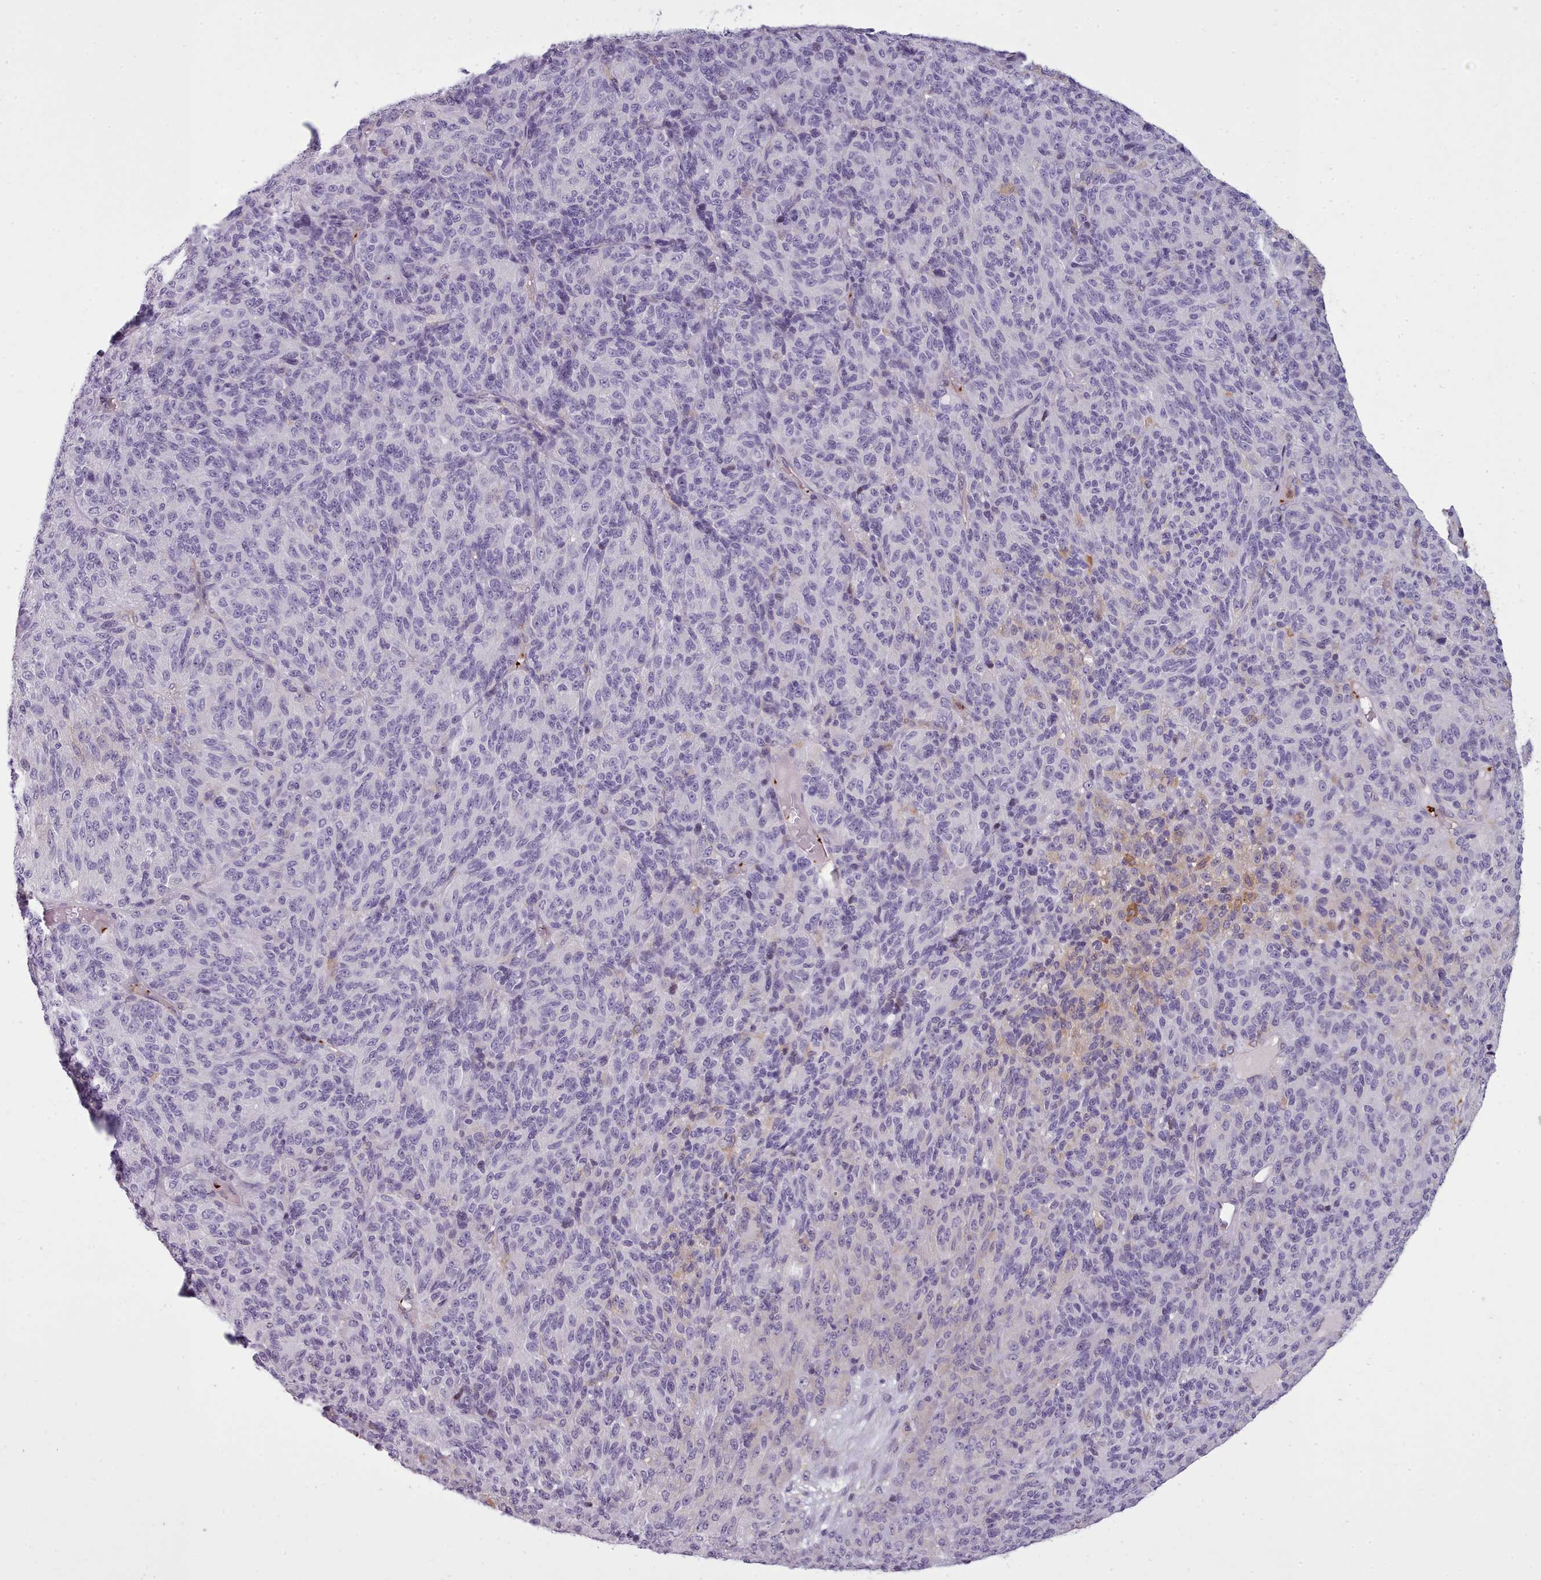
{"staining": {"intensity": "negative", "quantity": "none", "location": "none"}, "tissue": "melanoma", "cell_type": "Tumor cells", "image_type": "cancer", "snomed": [{"axis": "morphology", "description": "Malignant melanoma, Metastatic site"}, {"axis": "topography", "description": "Brain"}], "caption": "Melanoma was stained to show a protein in brown. There is no significant staining in tumor cells.", "gene": "NDST2", "patient": {"sex": "female", "age": 56}}